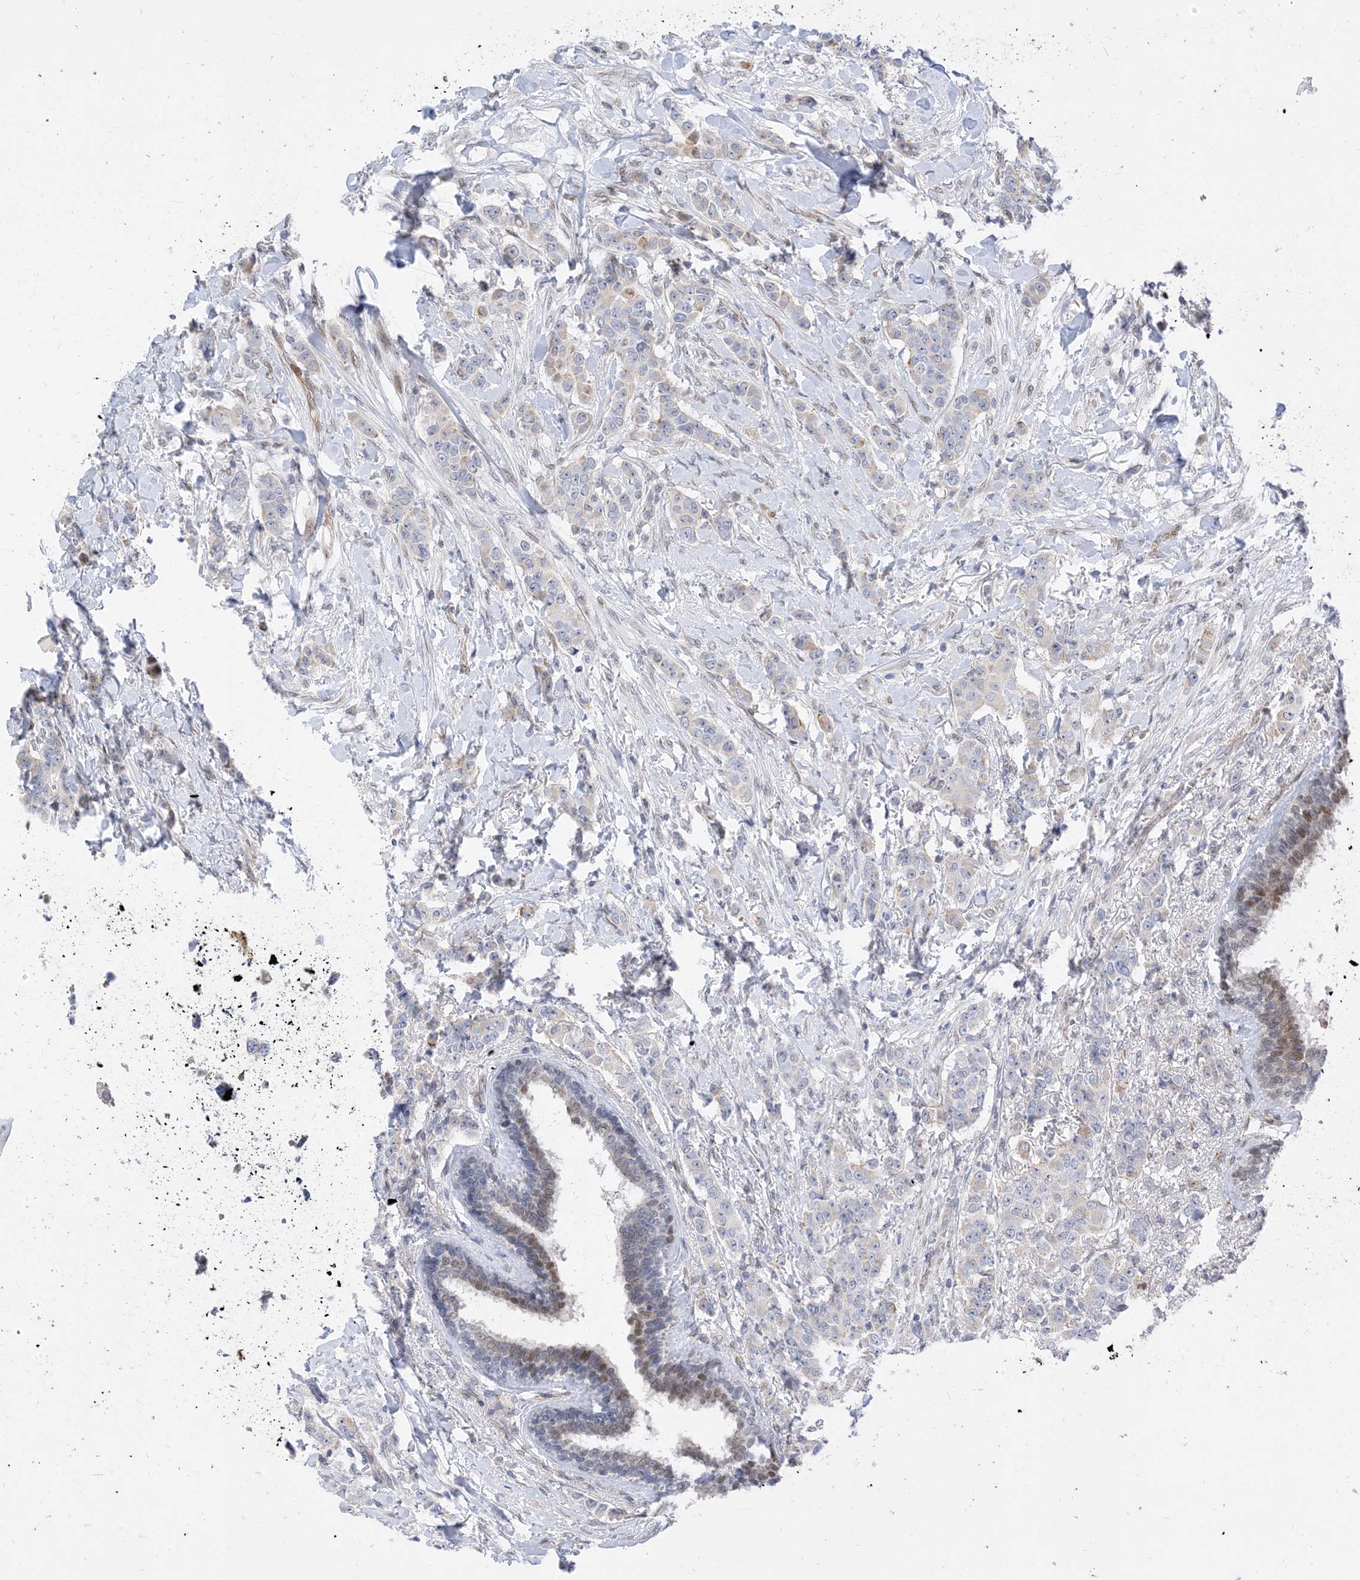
{"staining": {"intensity": "negative", "quantity": "none", "location": "none"}, "tissue": "breast cancer", "cell_type": "Tumor cells", "image_type": "cancer", "snomed": [{"axis": "morphology", "description": "Duct carcinoma"}, {"axis": "topography", "description": "Breast"}], "caption": "Breast invasive ductal carcinoma stained for a protein using IHC shows no staining tumor cells.", "gene": "TYSND1", "patient": {"sex": "female", "age": 40}}